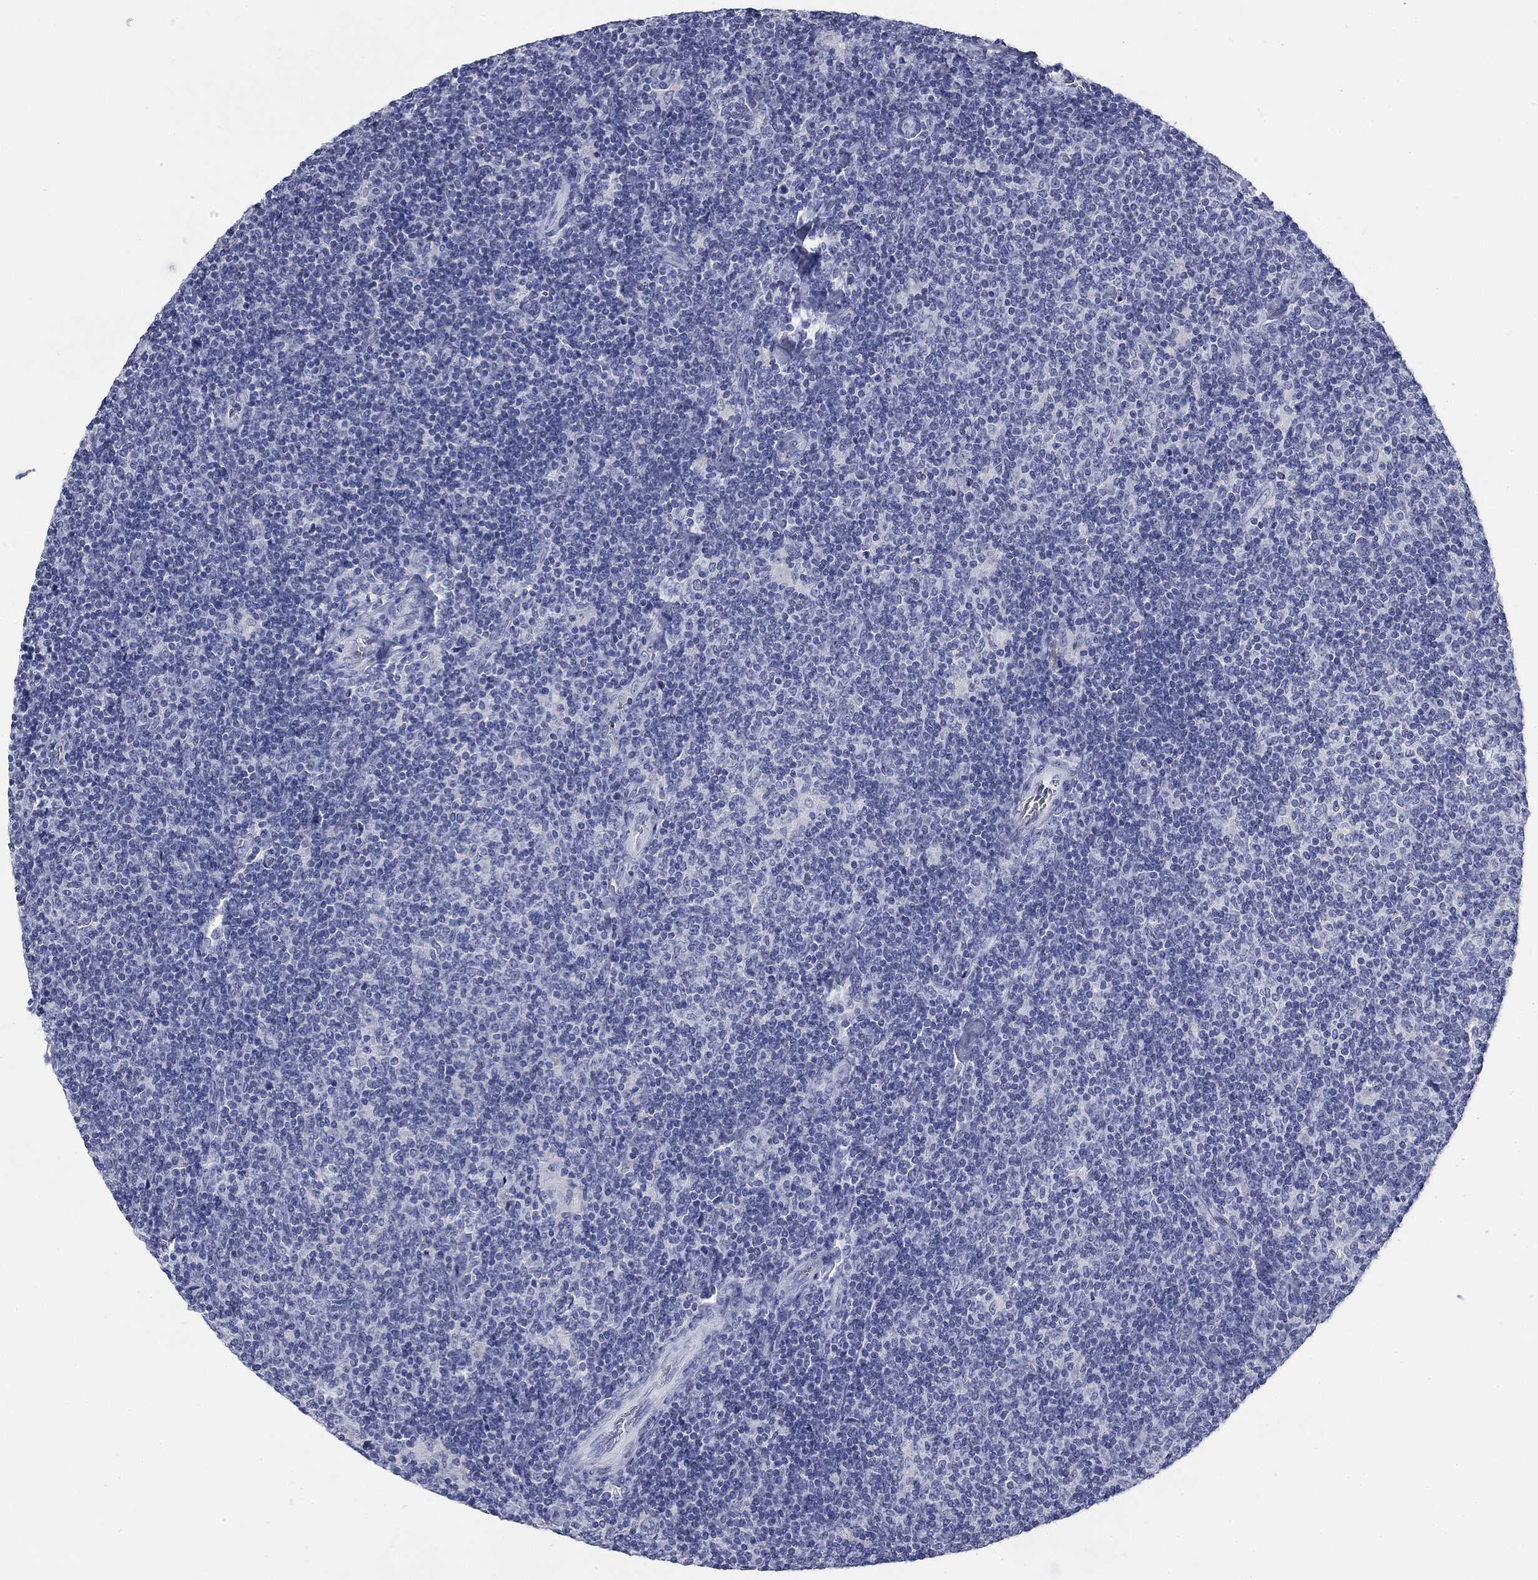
{"staining": {"intensity": "negative", "quantity": "none", "location": "none"}, "tissue": "lymphoma", "cell_type": "Tumor cells", "image_type": "cancer", "snomed": [{"axis": "morphology", "description": "Malignant lymphoma, non-Hodgkin's type, Low grade"}, {"axis": "topography", "description": "Lymph node"}], "caption": "IHC of human malignant lymphoma, non-Hodgkin's type (low-grade) displays no staining in tumor cells. Brightfield microscopy of IHC stained with DAB (brown) and hematoxylin (blue), captured at high magnification.", "gene": "ATP6V1G2", "patient": {"sex": "male", "age": 52}}